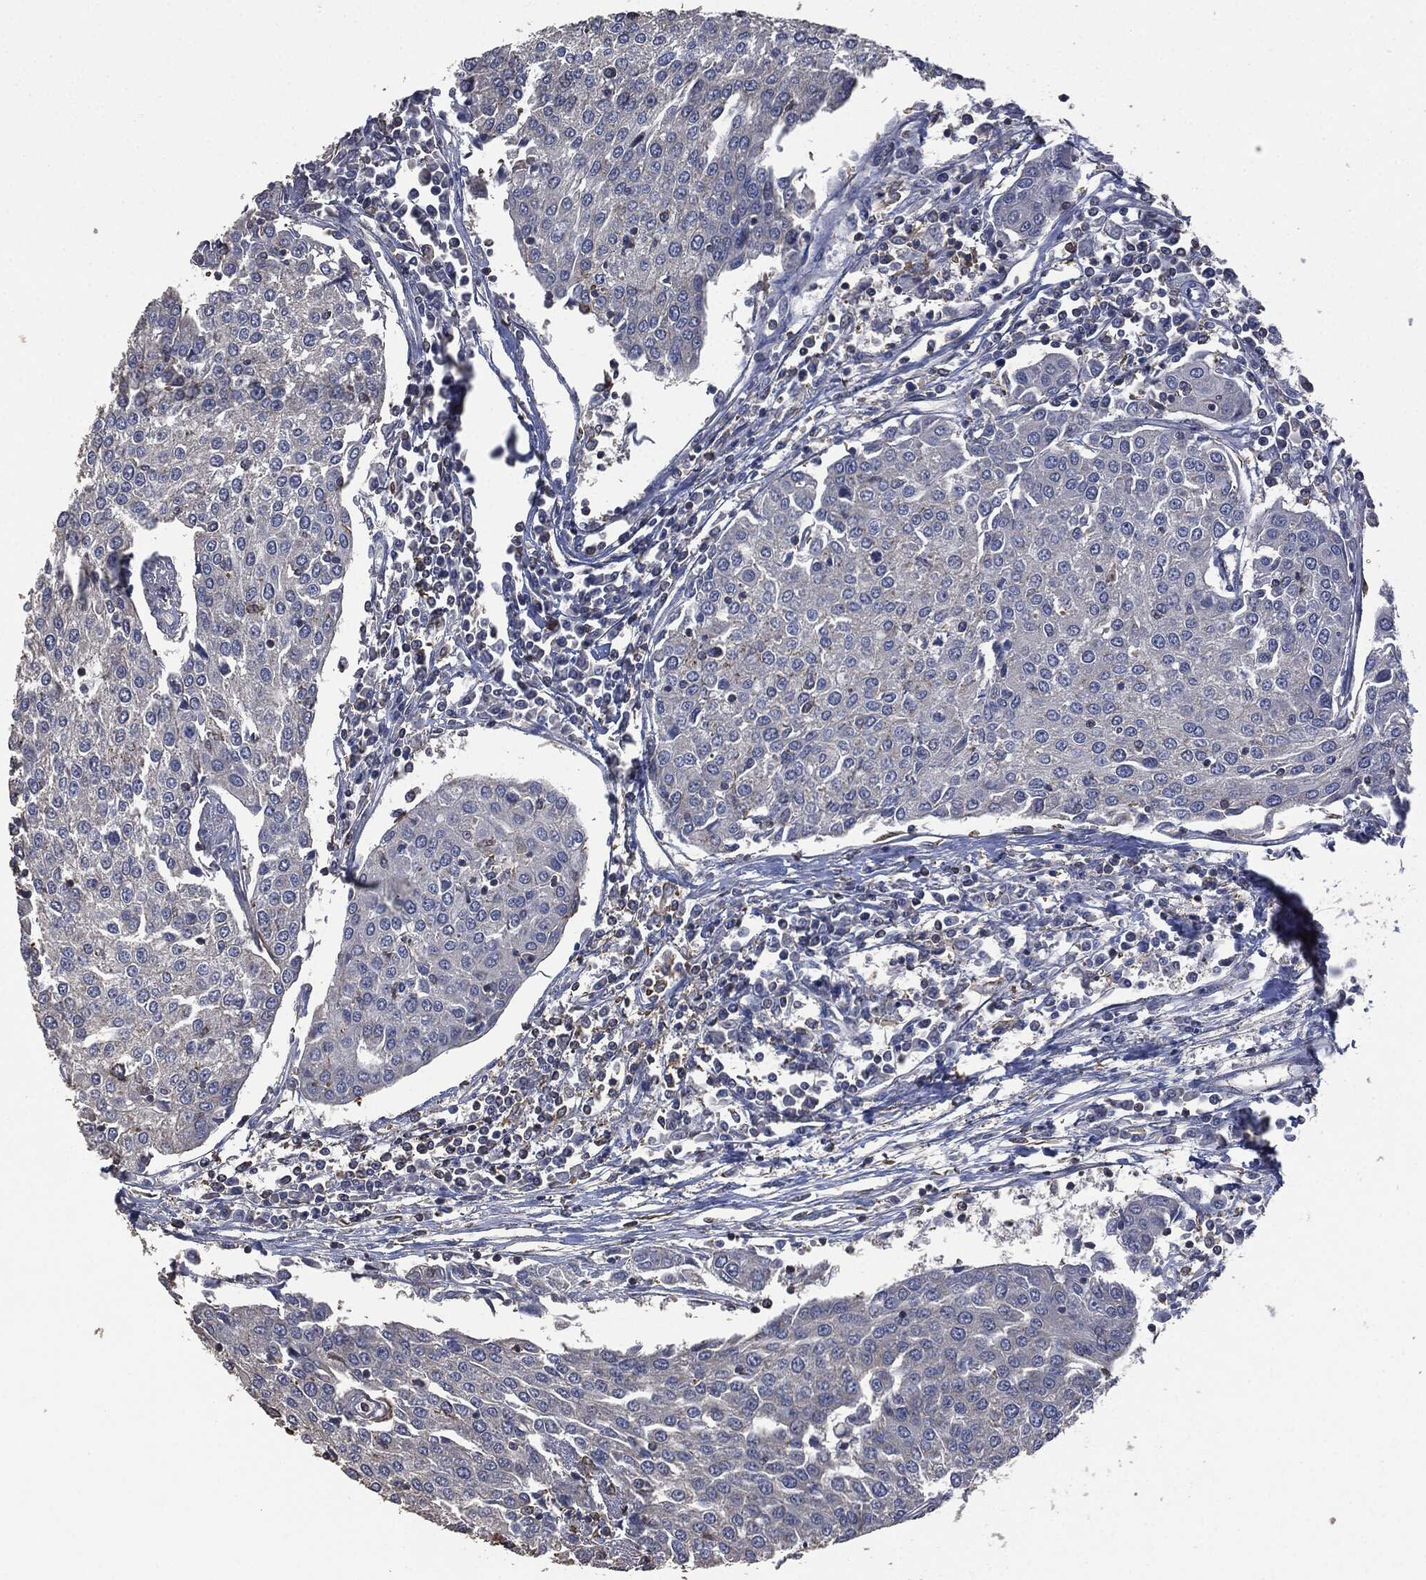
{"staining": {"intensity": "negative", "quantity": "none", "location": "none"}, "tissue": "urothelial cancer", "cell_type": "Tumor cells", "image_type": "cancer", "snomed": [{"axis": "morphology", "description": "Urothelial carcinoma, High grade"}, {"axis": "topography", "description": "Urinary bladder"}], "caption": "Immunohistochemistry histopathology image of urothelial cancer stained for a protein (brown), which demonstrates no expression in tumor cells.", "gene": "MSLN", "patient": {"sex": "female", "age": 85}}